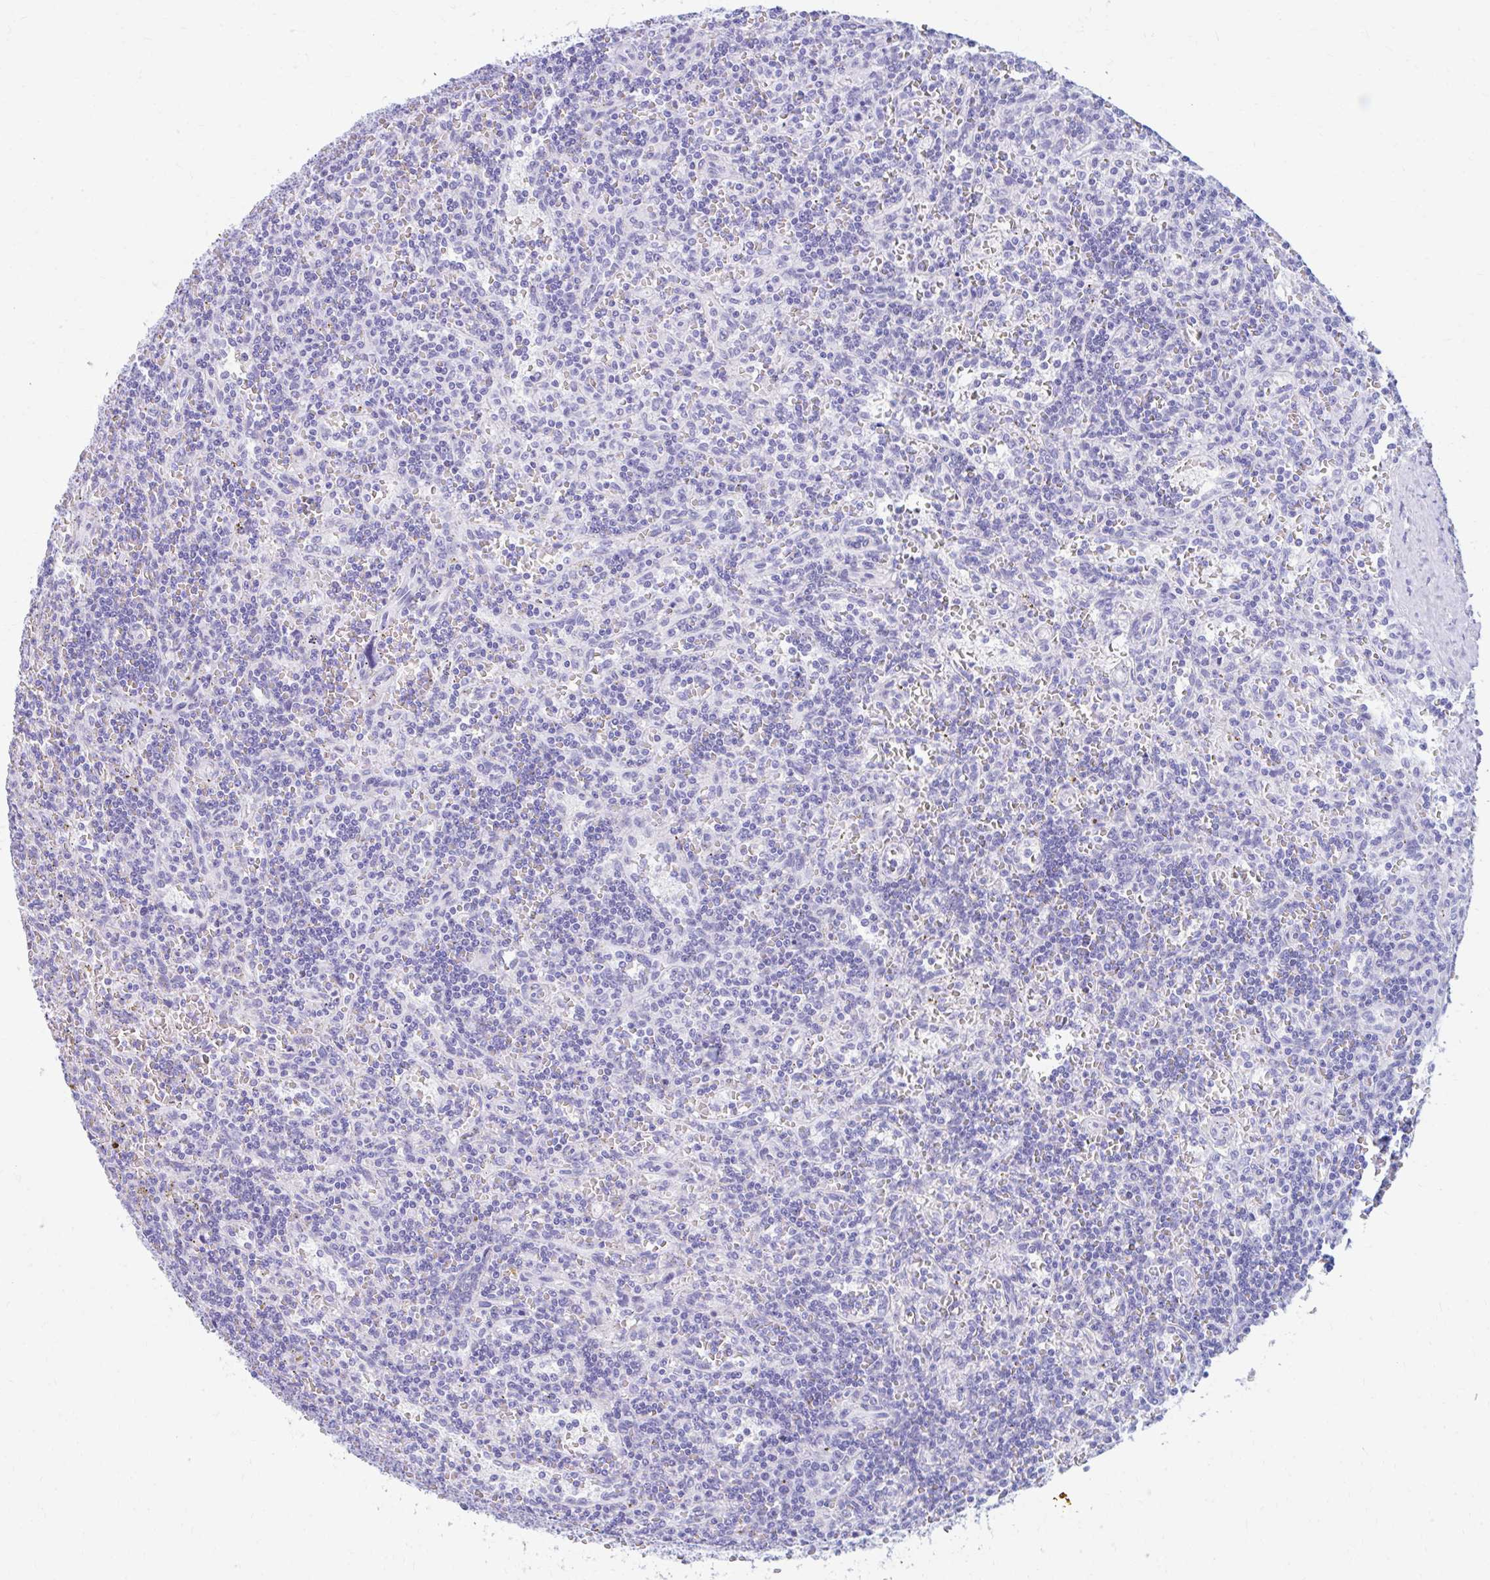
{"staining": {"intensity": "negative", "quantity": "none", "location": "none"}, "tissue": "lymphoma", "cell_type": "Tumor cells", "image_type": "cancer", "snomed": [{"axis": "morphology", "description": "Malignant lymphoma, non-Hodgkin's type, Low grade"}, {"axis": "topography", "description": "Spleen"}], "caption": "Immunohistochemistry of malignant lymphoma, non-Hodgkin's type (low-grade) demonstrates no expression in tumor cells.", "gene": "NSG2", "patient": {"sex": "male", "age": 73}}